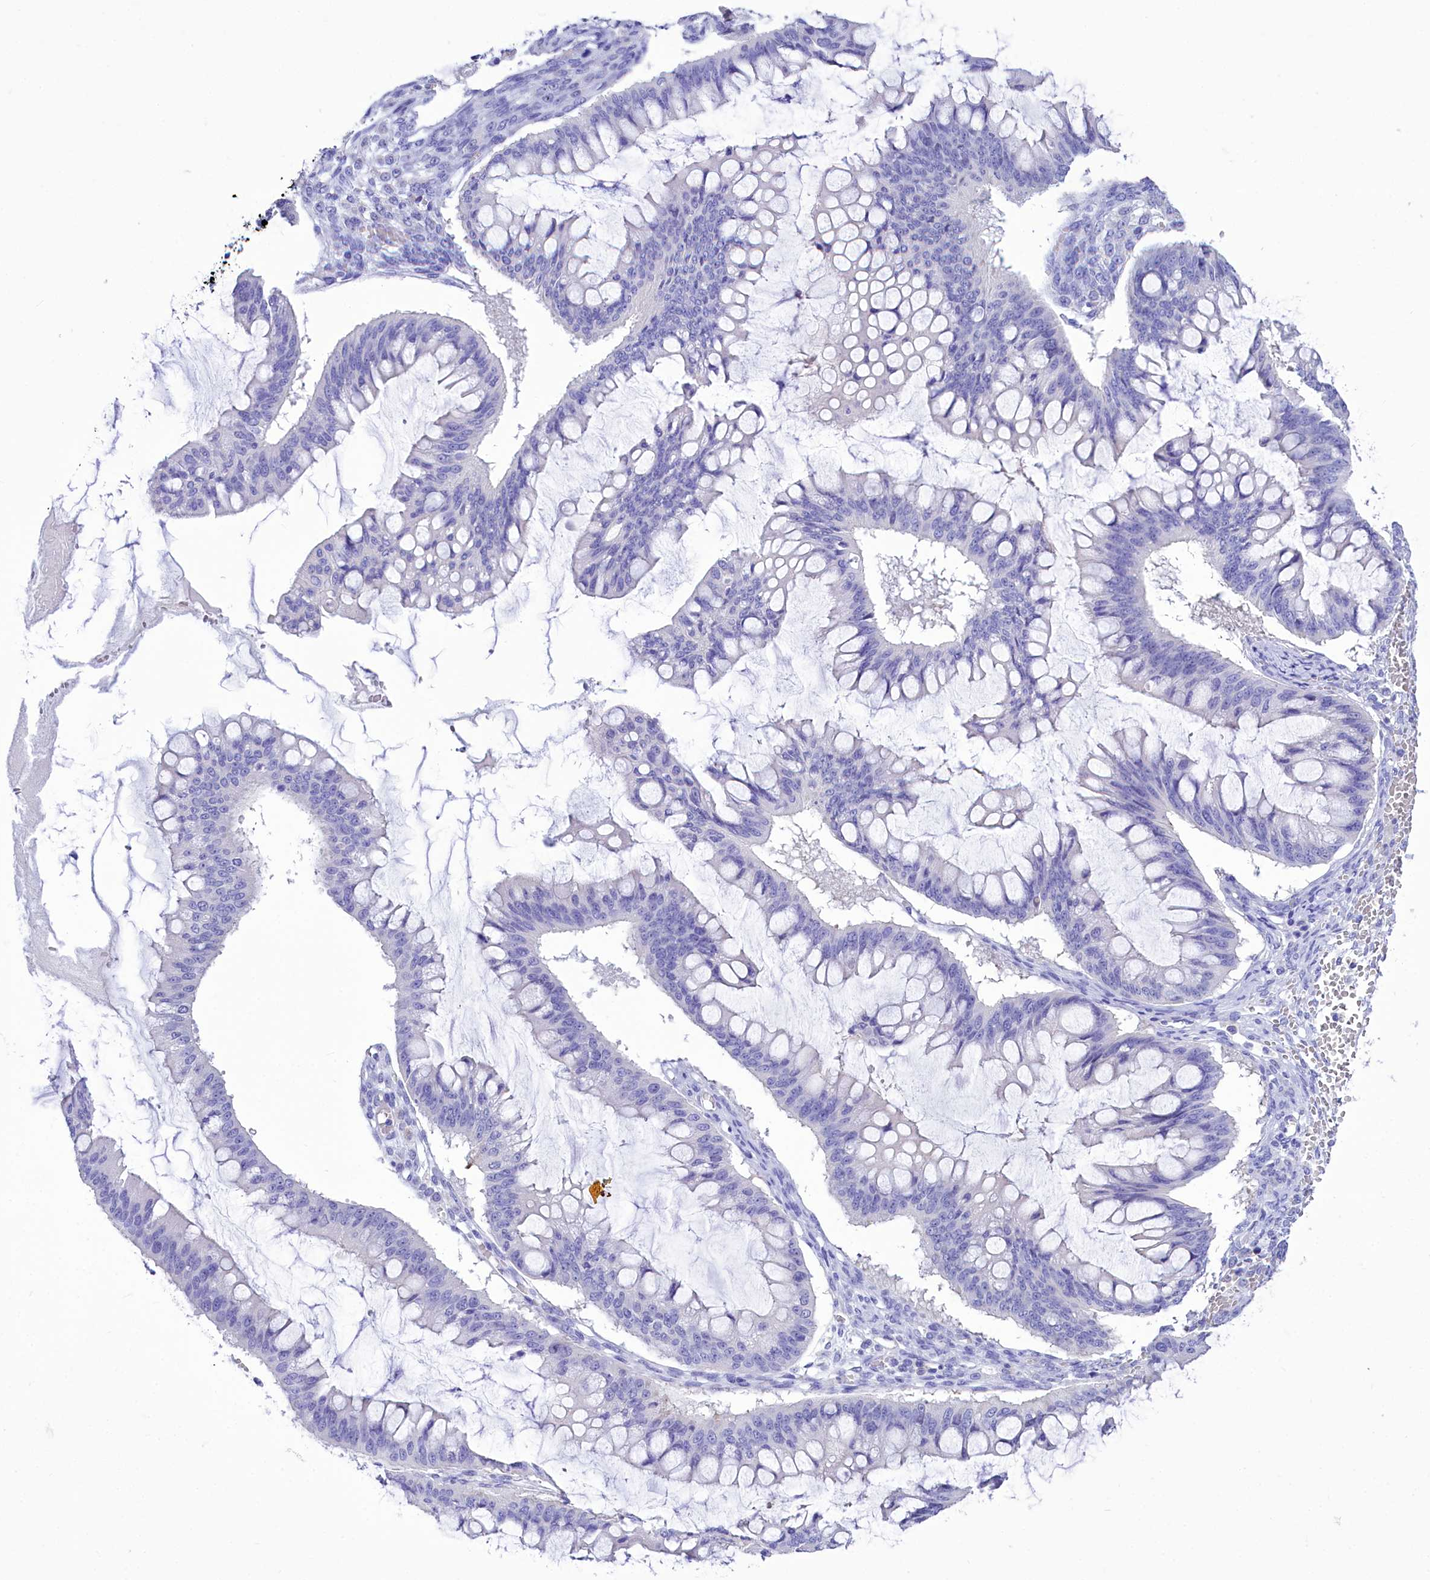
{"staining": {"intensity": "negative", "quantity": "none", "location": "none"}, "tissue": "ovarian cancer", "cell_type": "Tumor cells", "image_type": "cancer", "snomed": [{"axis": "morphology", "description": "Cystadenocarcinoma, mucinous, NOS"}, {"axis": "topography", "description": "Ovary"}], "caption": "IHC histopathology image of human mucinous cystadenocarcinoma (ovarian) stained for a protein (brown), which displays no positivity in tumor cells.", "gene": "TTC36", "patient": {"sex": "female", "age": 73}}